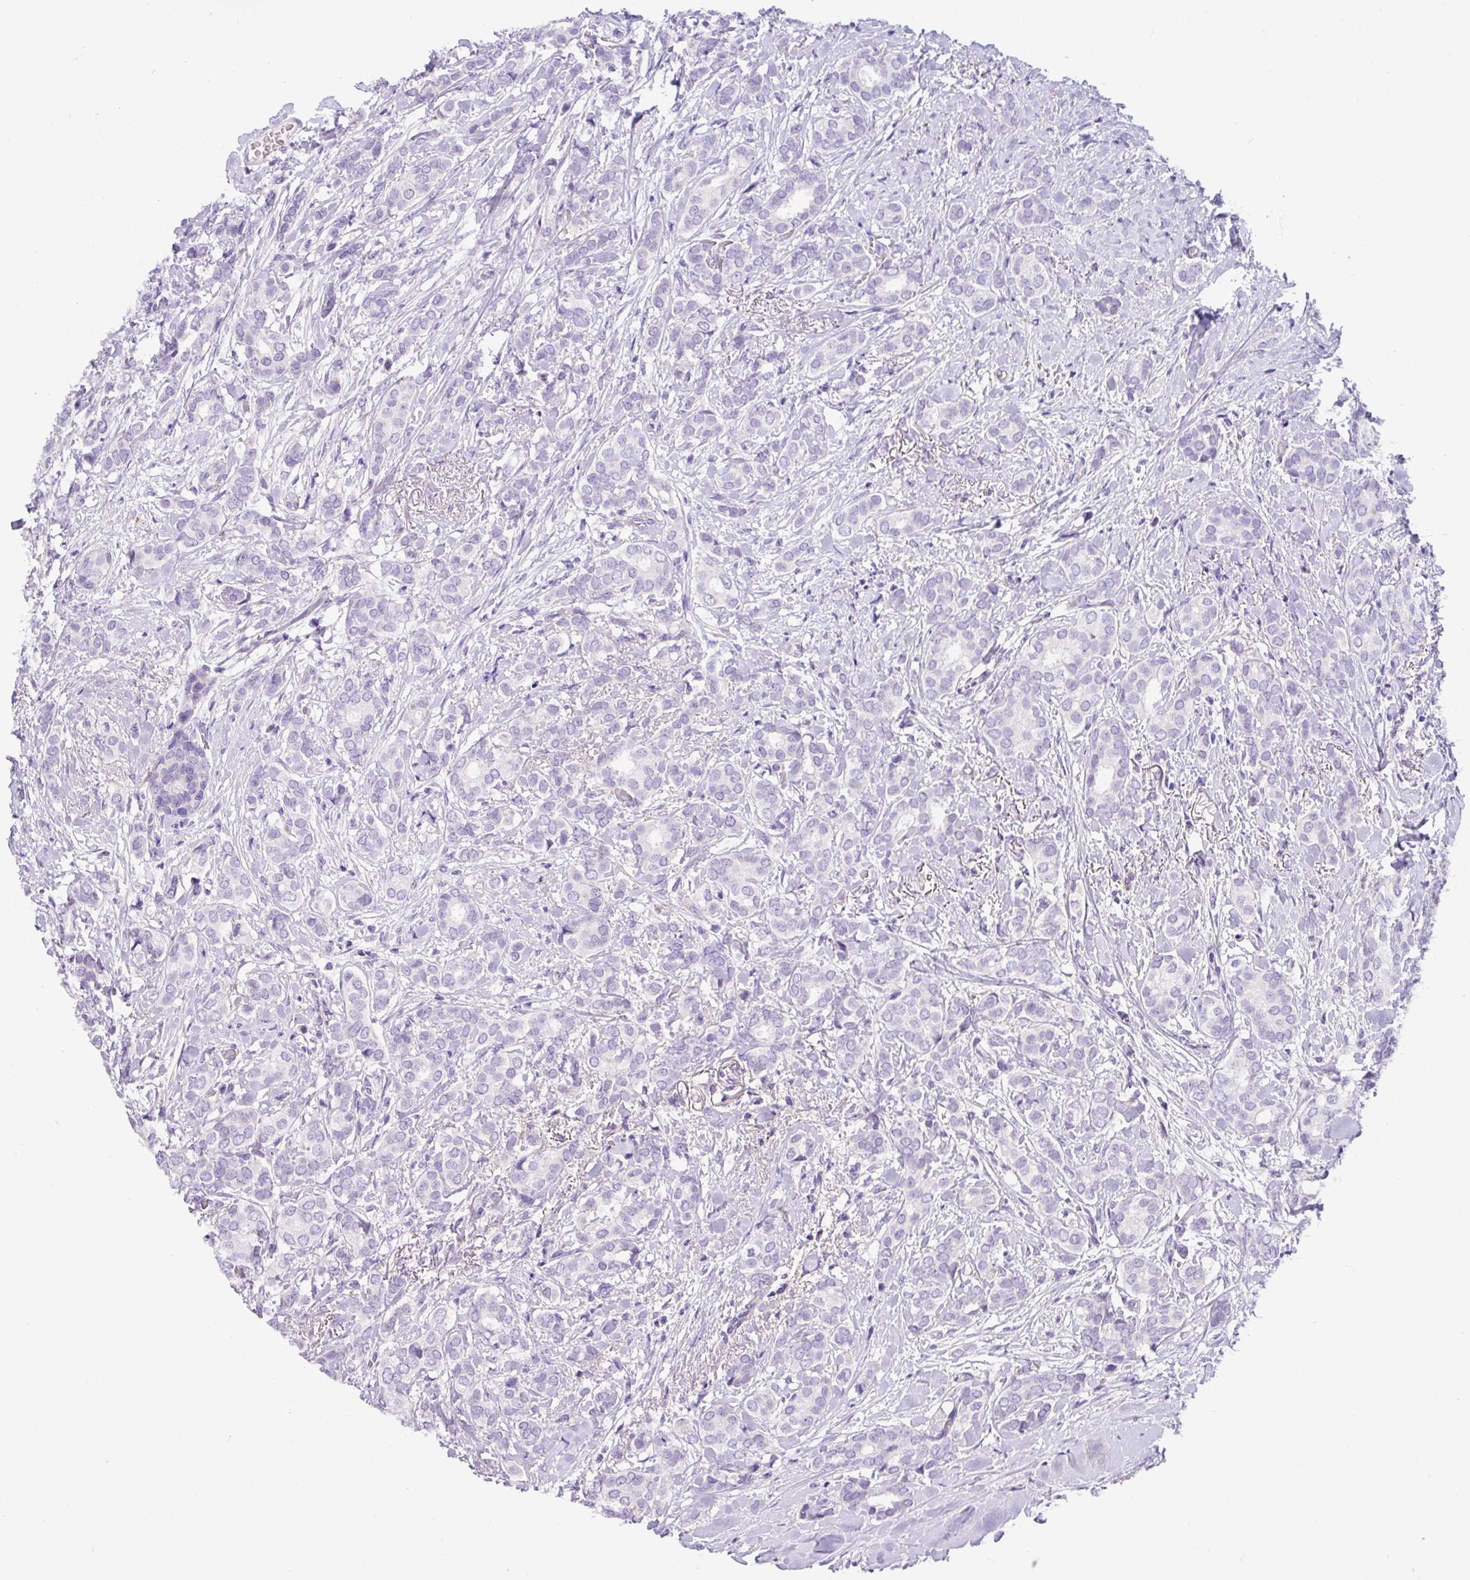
{"staining": {"intensity": "negative", "quantity": "none", "location": "none"}, "tissue": "breast cancer", "cell_type": "Tumor cells", "image_type": "cancer", "snomed": [{"axis": "morphology", "description": "Duct carcinoma"}, {"axis": "topography", "description": "Breast"}], "caption": "An image of breast cancer (invasive ductal carcinoma) stained for a protein reveals no brown staining in tumor cells.", "gene": "SH2D3C", "patient": {"sex": "female", "age": 73}}